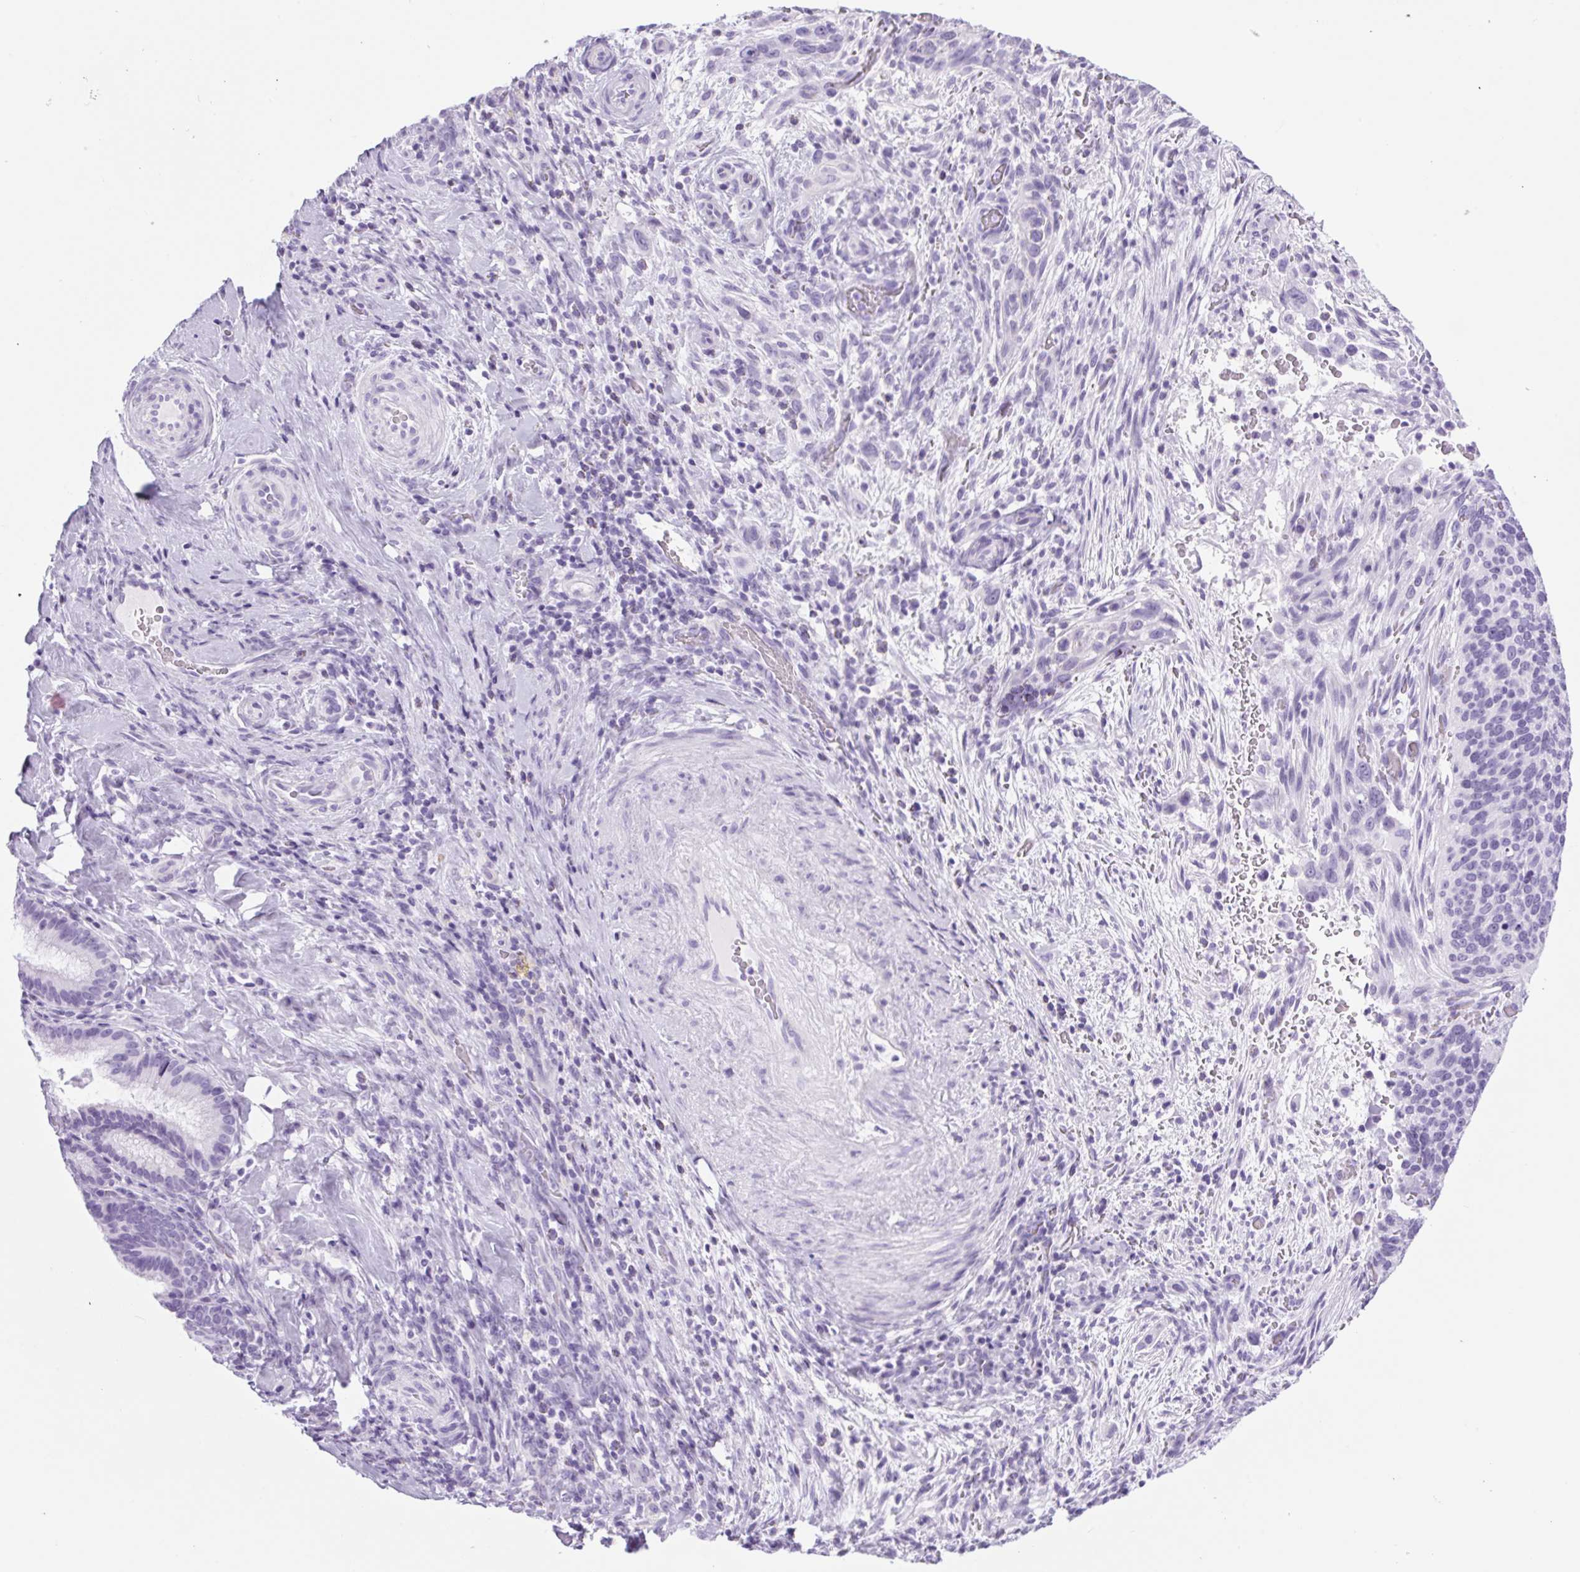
{"staining": {"intensity": "negative", "quantity": "none", "location": "none"}, "tissue": "cervical cancer", "cell_type": "Tumor cells", "image_type": "cancer", "snomed": [{"axis": "morphology", "description": "Squamous cell carcinoma, NOS"}, {"axis": "topography", "description": "Cervix"}], "caption": "Immunohistochemical staining of cervical cancer (squamous cell carcinoma) shows no significant positivity in tumor cells.", "gene": "SPACA5B", "patient": {"sex": "female", "age": 51}}